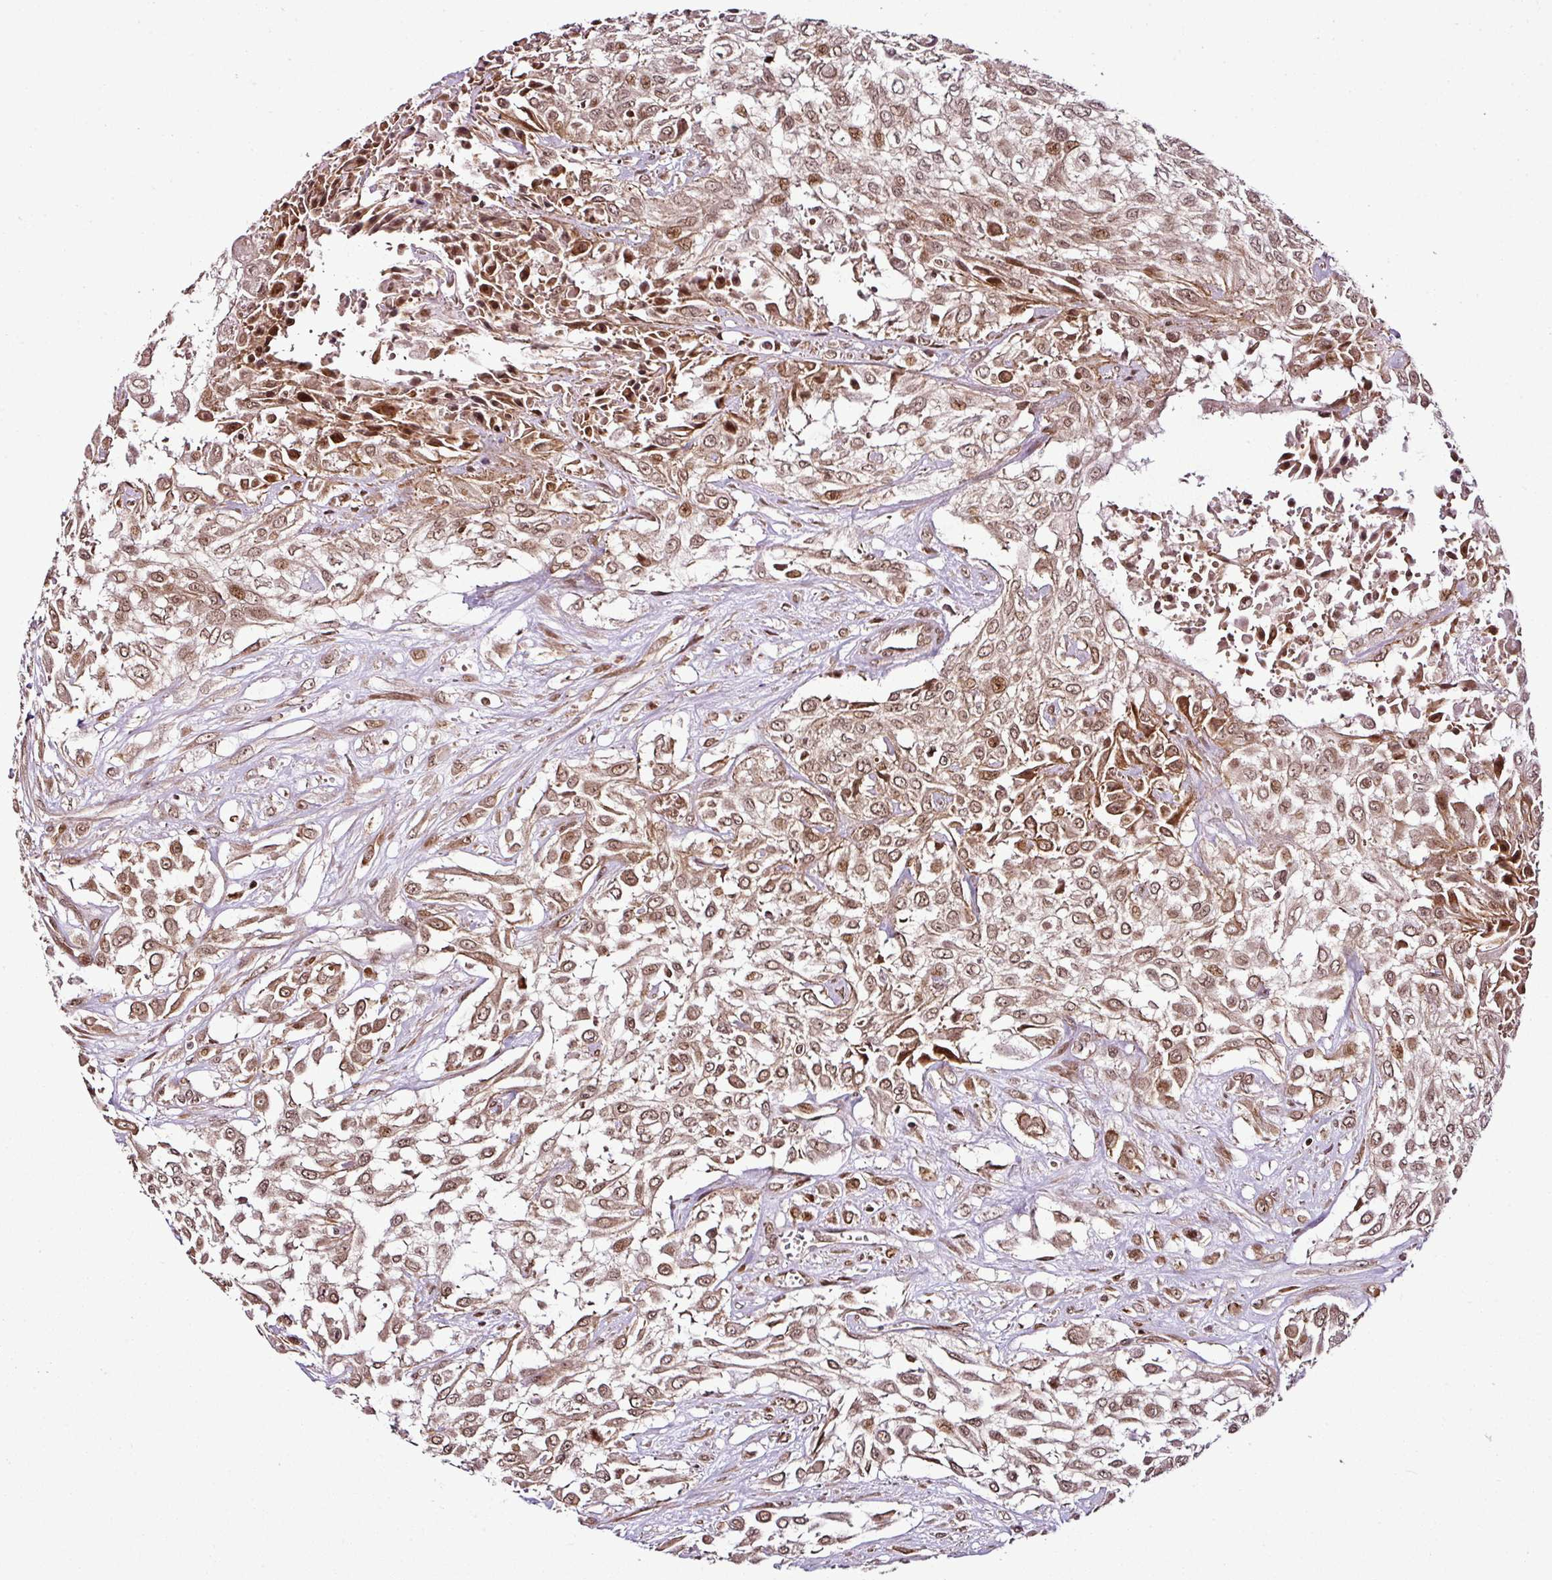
{"staining": {"intensity": "weak", "quantity": ">75%", "location": "cytoplasmic/membranous,nuclear"}, "tissue": "urothelial cancer", "cell_type": "Tumor cells", "image_type": "cancer", "snomed": [{"axis": "morphology", "description": "Urothelial carcinoma, High grade"}, {"axis": "topography", "description": "Urinary bladder"}], "caption": "High-magnification brightfield microscopy of urothelial cancer stained with DAB (3,3'-diaminobenzidine) (brown) and counterstained with hematoxylin (blue). tumor cells exhibit weak cytoplasmic/membranous and nuclear positivity is identified in about>75% of cells.", "gene": "COPRS", "patient": {"sex": "male", "age": 57}}